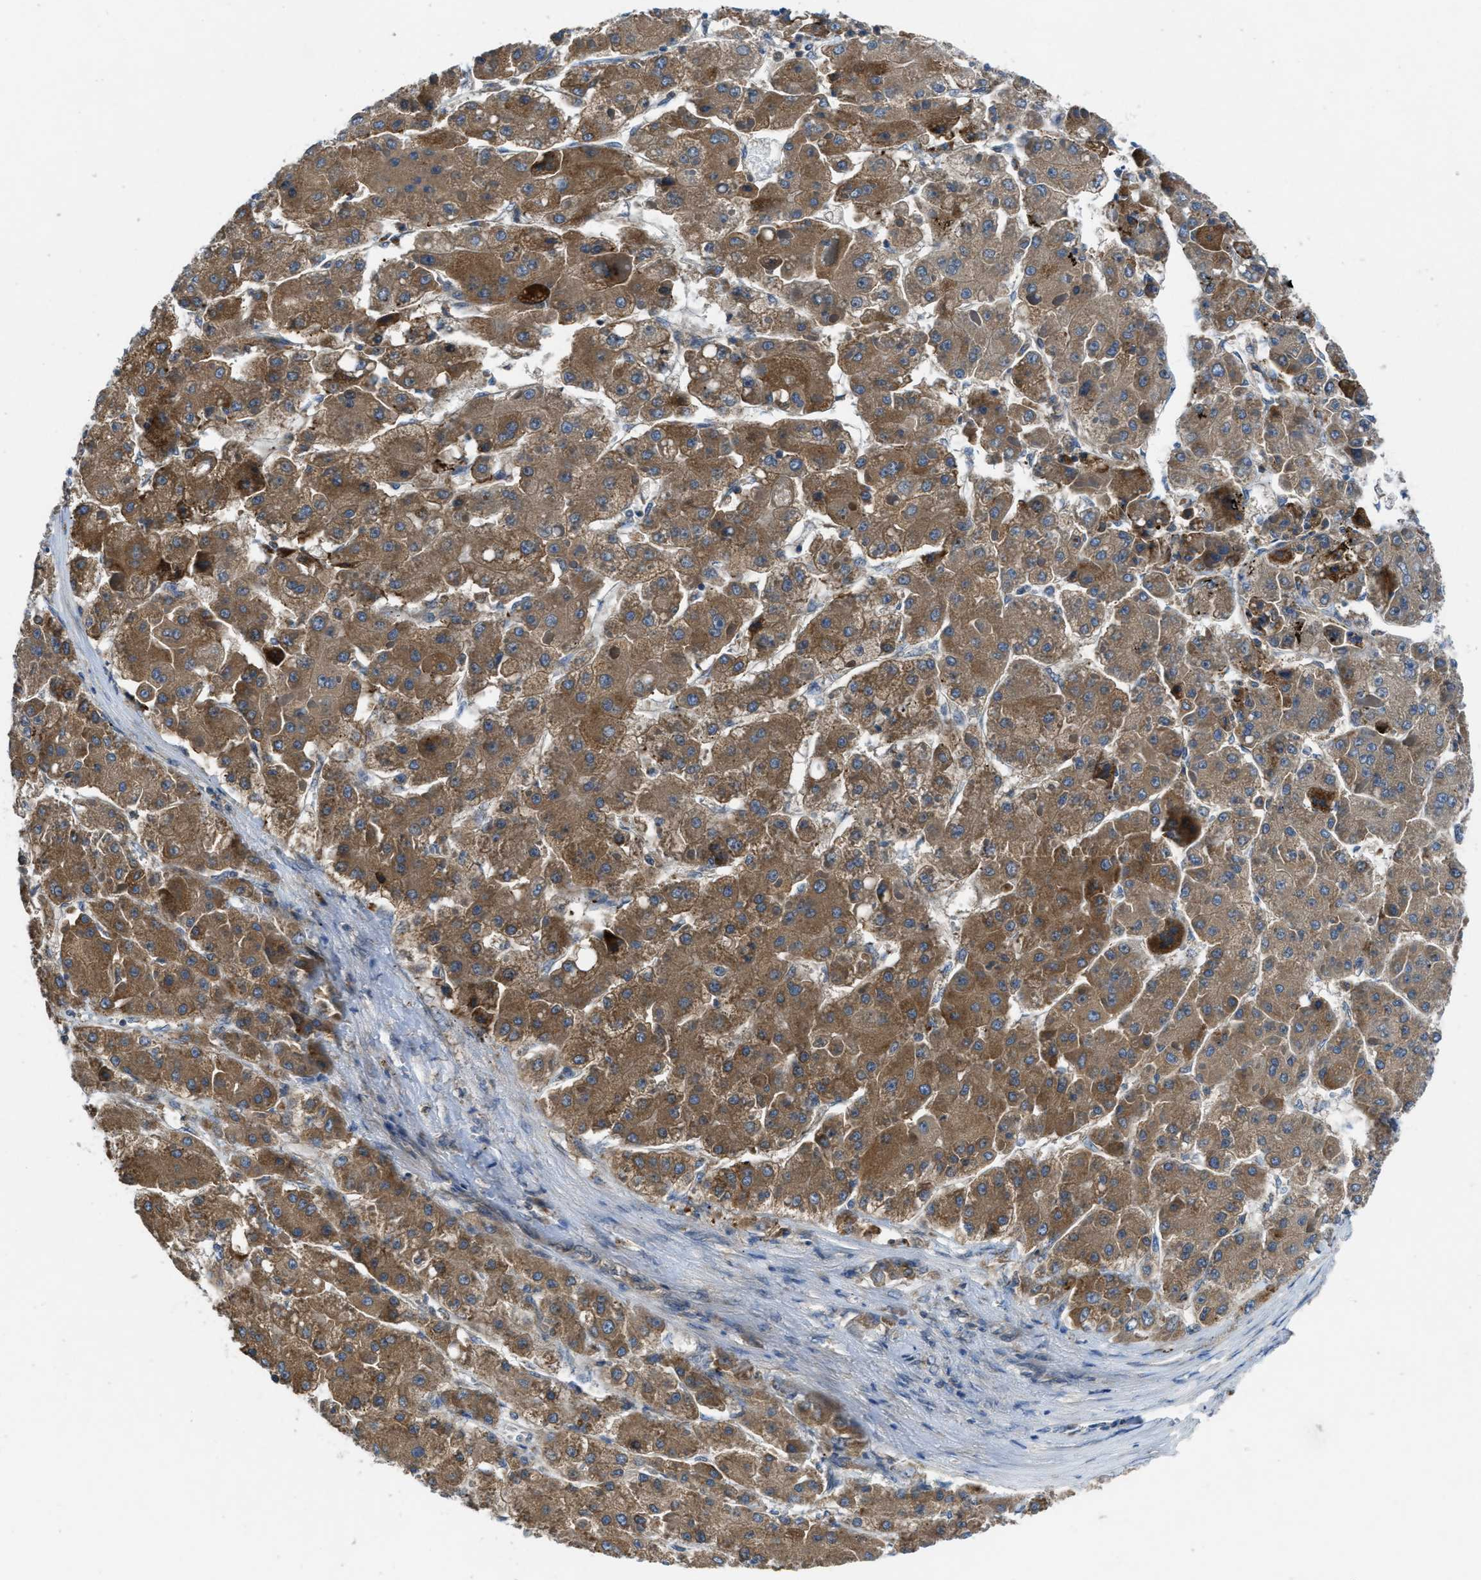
{"staining": {"intensity": "moderate", "quantity": ">75%", "location": "cytoplasmic/membranous"}, "tissue": "liver cancer", "cell_type": "Tumor cells", "image_type": "cancer", "snomed": [{"axis": "morphology", "description": "Carcinoma, Hepatocellular, NOS"}, {"axis": "topography", "description": "Liver"}], "caption": "A micrograph showing moderate cytoplasmic/membranous staining in approximately >75% of tumor cells in liver cancer (hepatocellular carcinoma), as visualized by brown immunohistochemical staining.", "gene": "MAP3K20", "patient": {"sex": "female", "age": 73}}